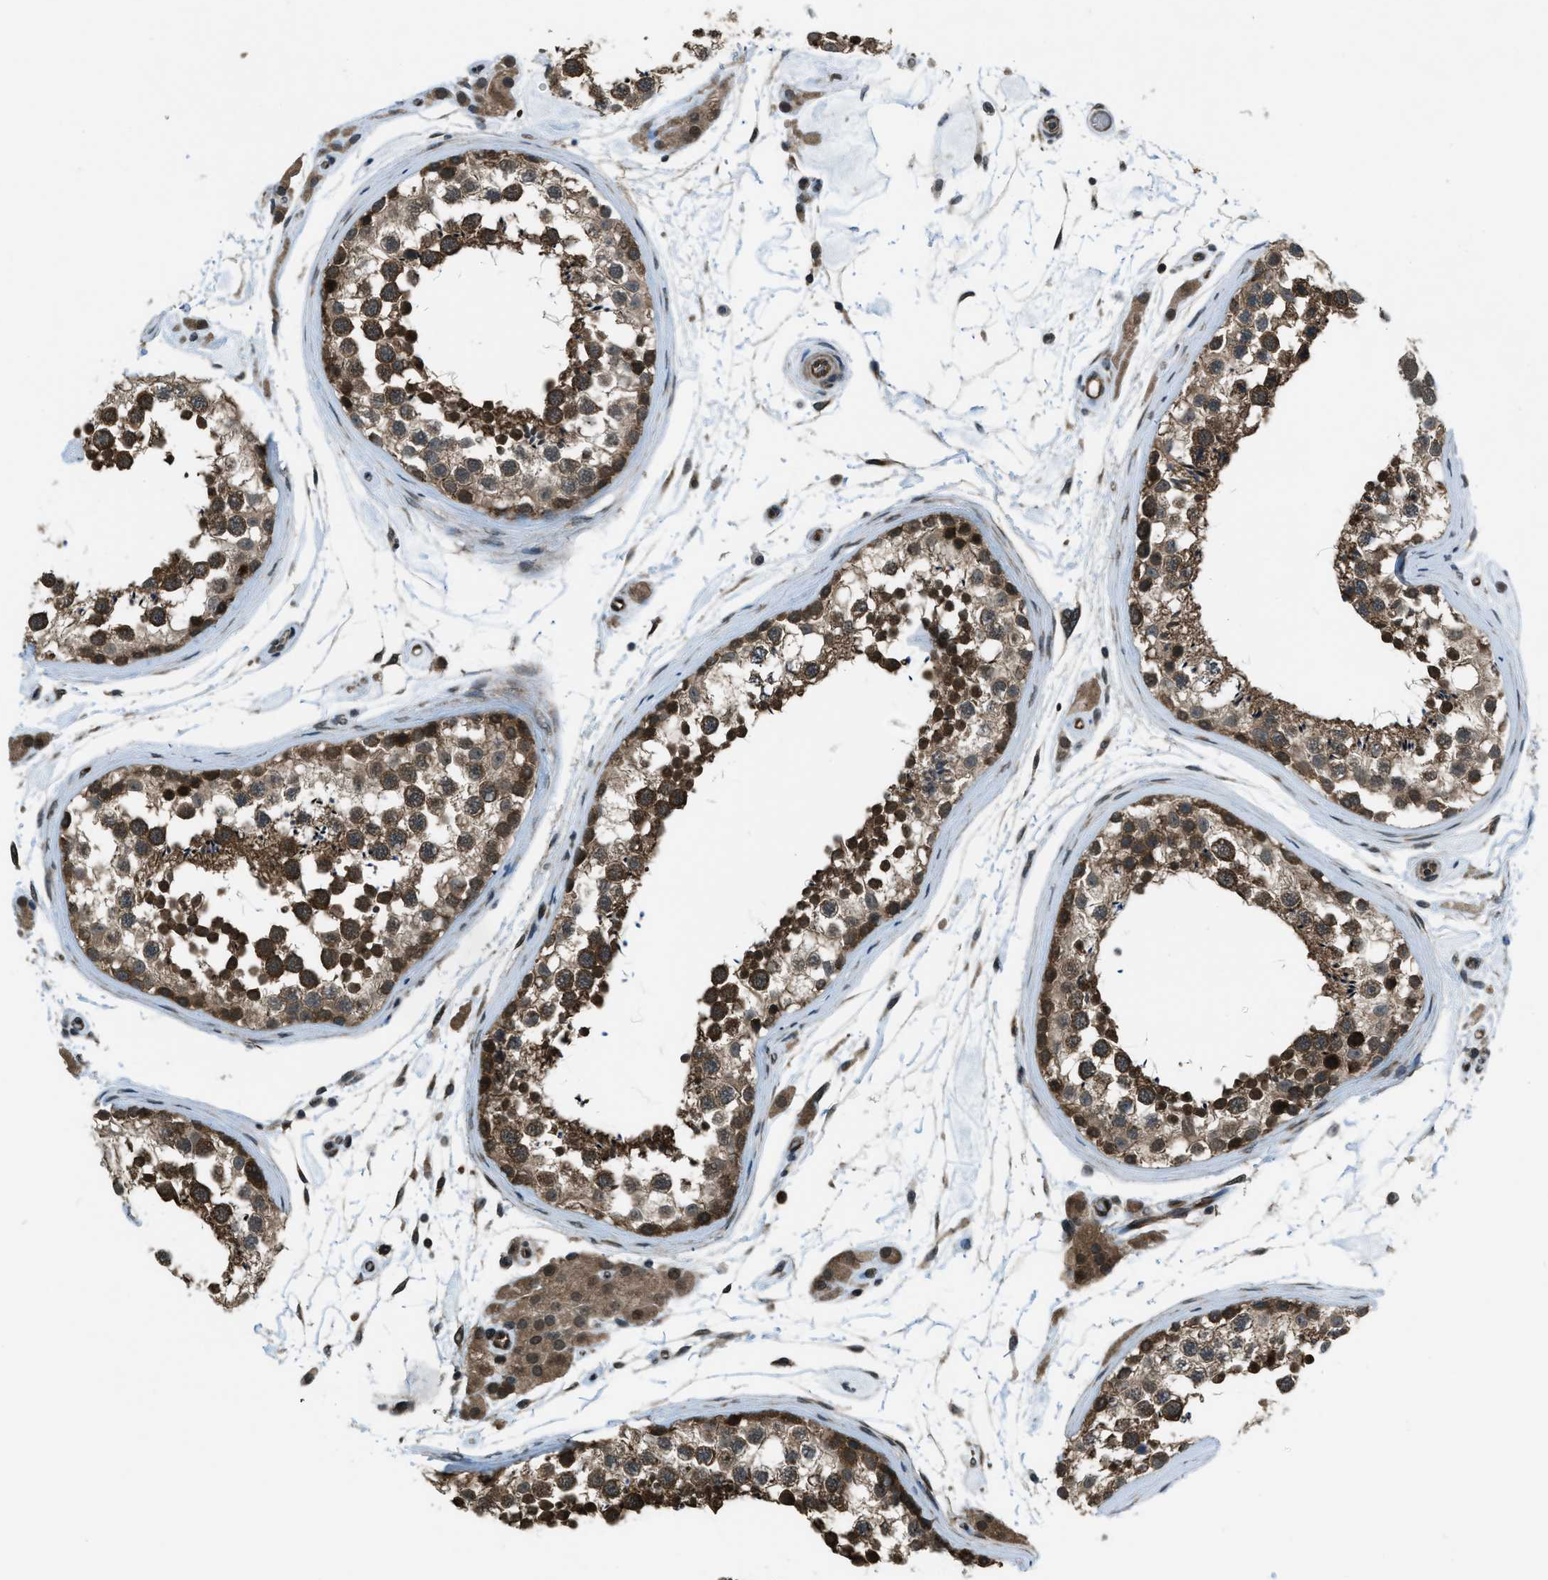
{"staining": {"intensity": "strong", "quantity": ">75%", "location": "cytoplasmic/membranous,nuclear"}, "tissue": "testis", "cell_type": "Cells in seminiferous ducts", "image_type": "normal", "snomed": [{"axis": "morphology", "description": "Normal tissue, NOS"}, {"axis": "topography", "description": "Testis"}], "caption": "Immunohistochemical staining of benign human testis displays strong cytoplasmic/membranous,nuclear protein positivity in approximately >75% of cells in seminiferous ducts.", "gene": "ASAP2", "patient": {"sex": "male", "age": 46}}